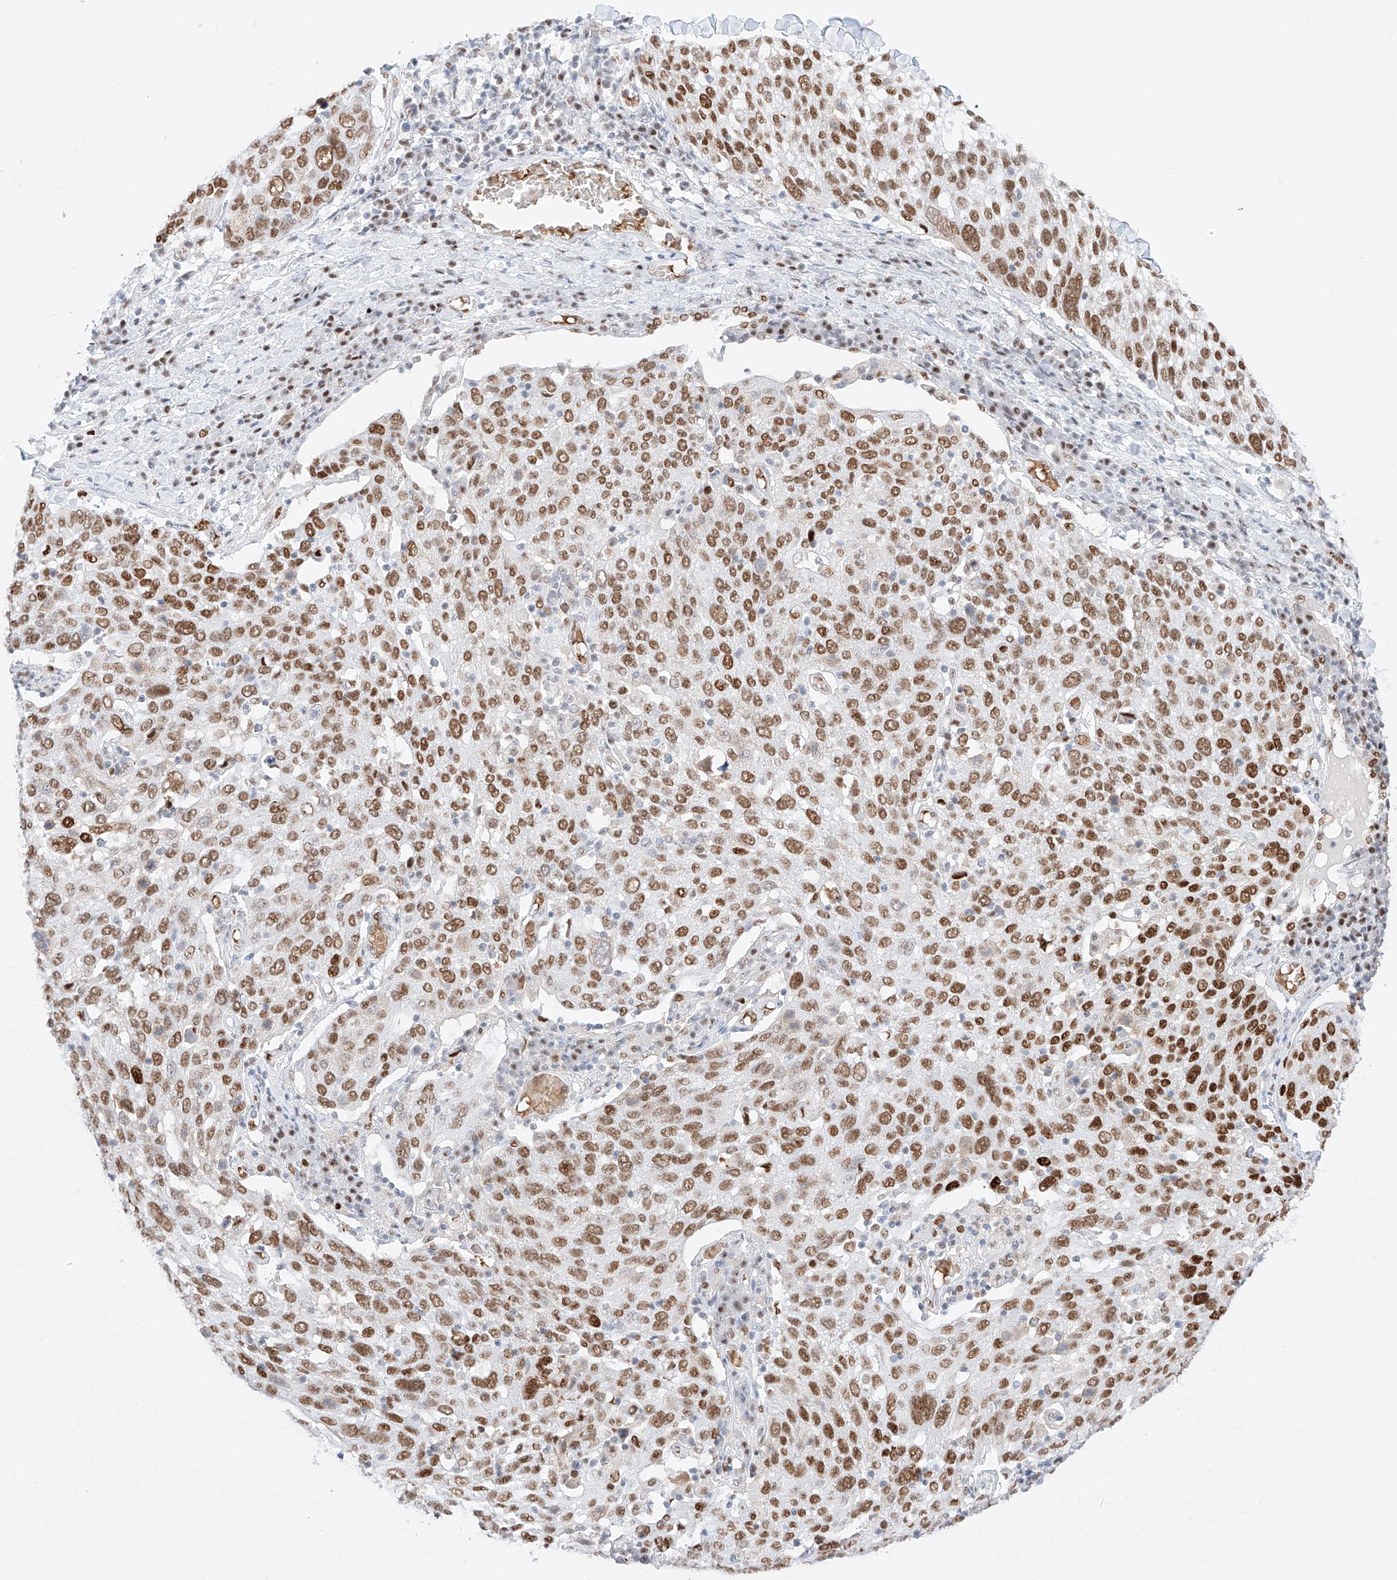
{"staining": {"intensity": "strong", "quantity": ">75%", "location": "nuclear"}, "tissue": "lung cancer", "cell_type": "Tumor cells", "image_type": "cancer", "snomed": [{"axis": "morphology", "description": "Squamous cell carcinoma, NOS"}, {"axis": "topography", "description": "Lung"}], "caption": "This histopathology image demonstrates immunohistochemistry (IHC) staining of lung cancer (squamous cell carcinoma), with high strong nuclear positivity in approximately >75% of tumor cells.", "gene": "APIP", "patient": {"sex": "male", "age": 65}}